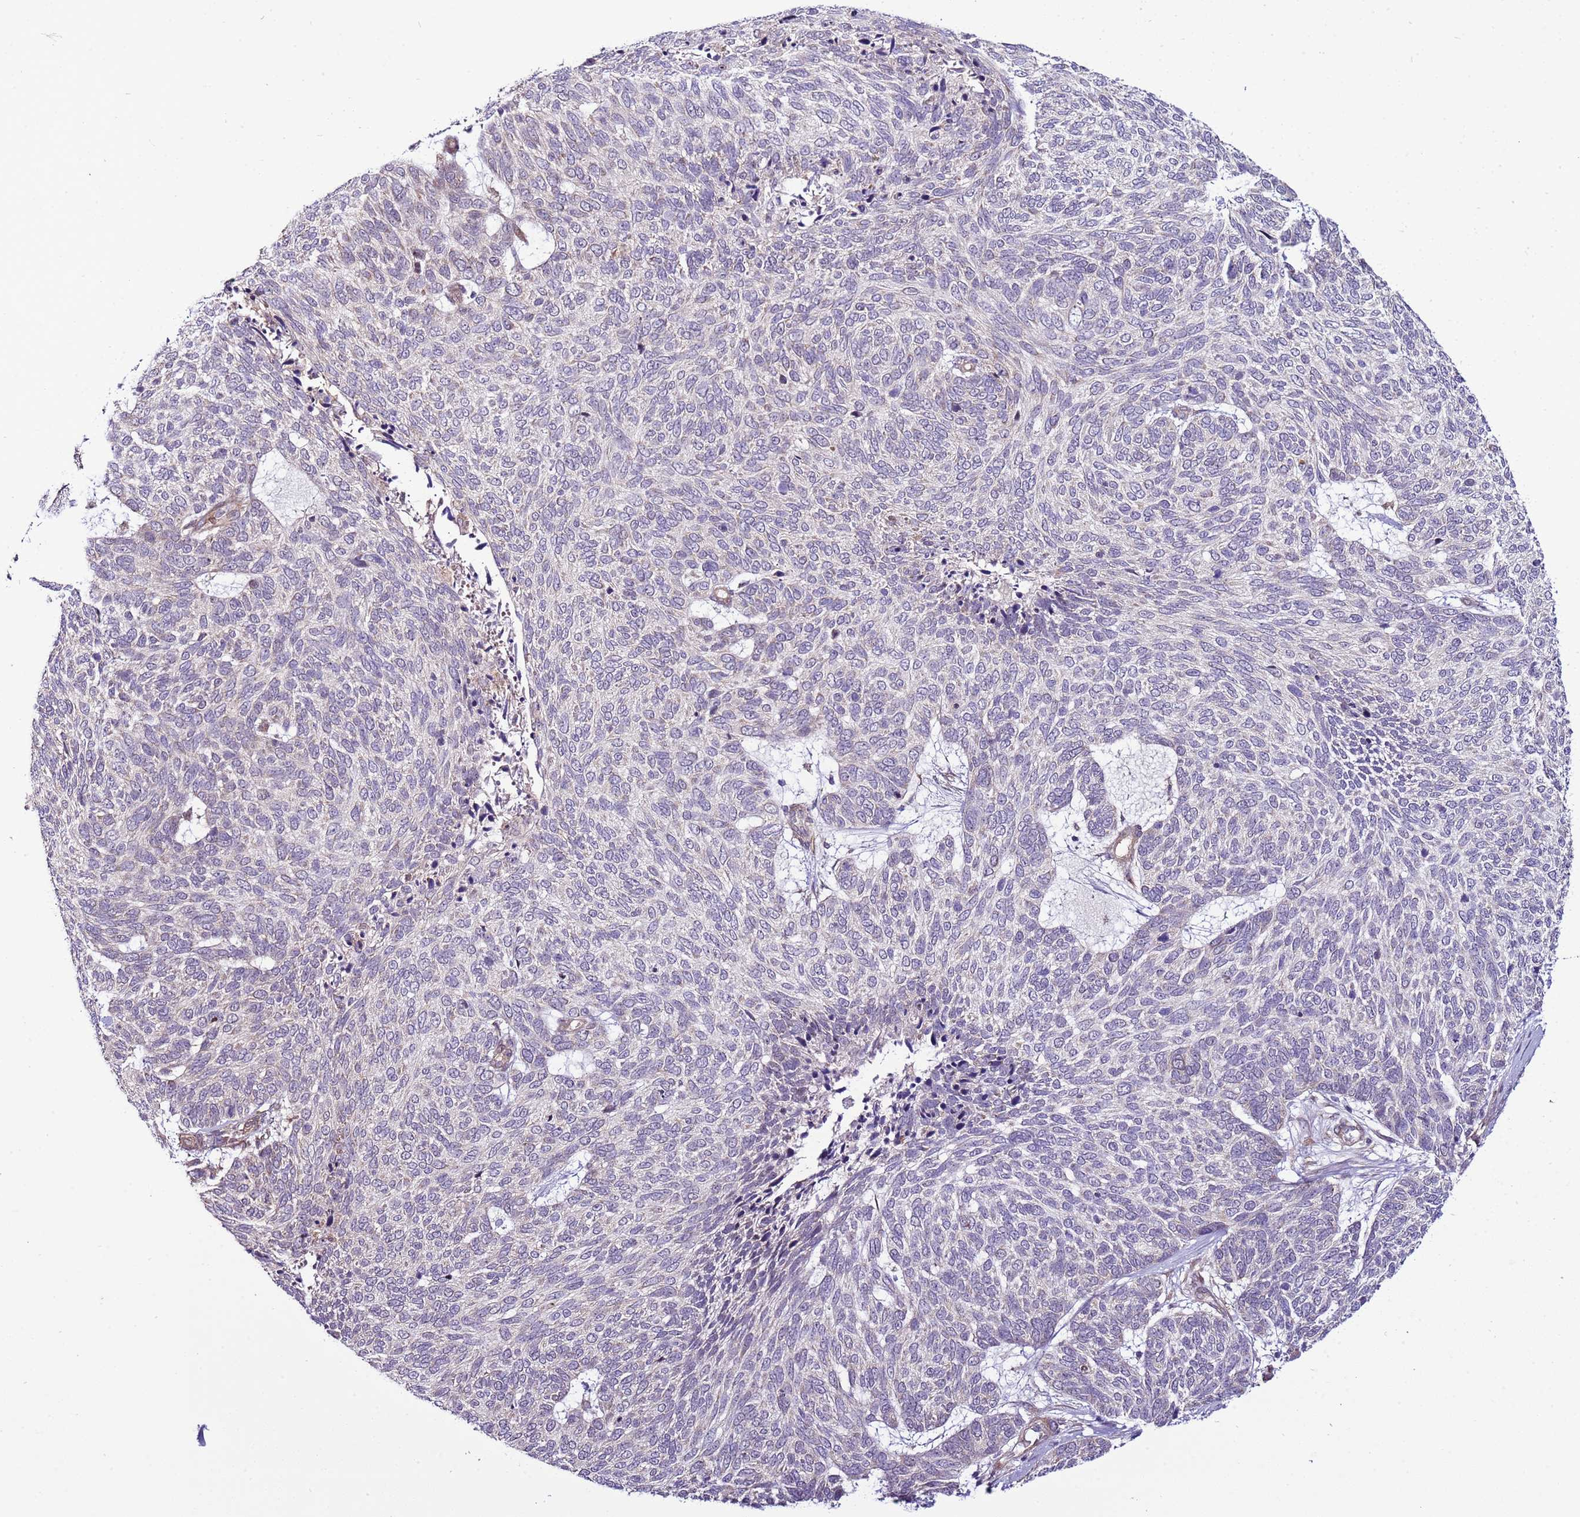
{"staining": {"intensity": "negative", "quantity": "none", "location": "none"}, "tissue": "skin cancer", "cell_type": "Tumor cells", "image_type": "cancer", "snomed": [{"axis": "morphology", "description": "Basal cell carcinoma"}, {"axis": "topography", "description": "Skin"}], "caption": "The image exhibits no significant expression in tumor cells of basal cell carcinoma (skin).", "gene": "SCARA3", "patient": {"sex": "female", "age": 65}}